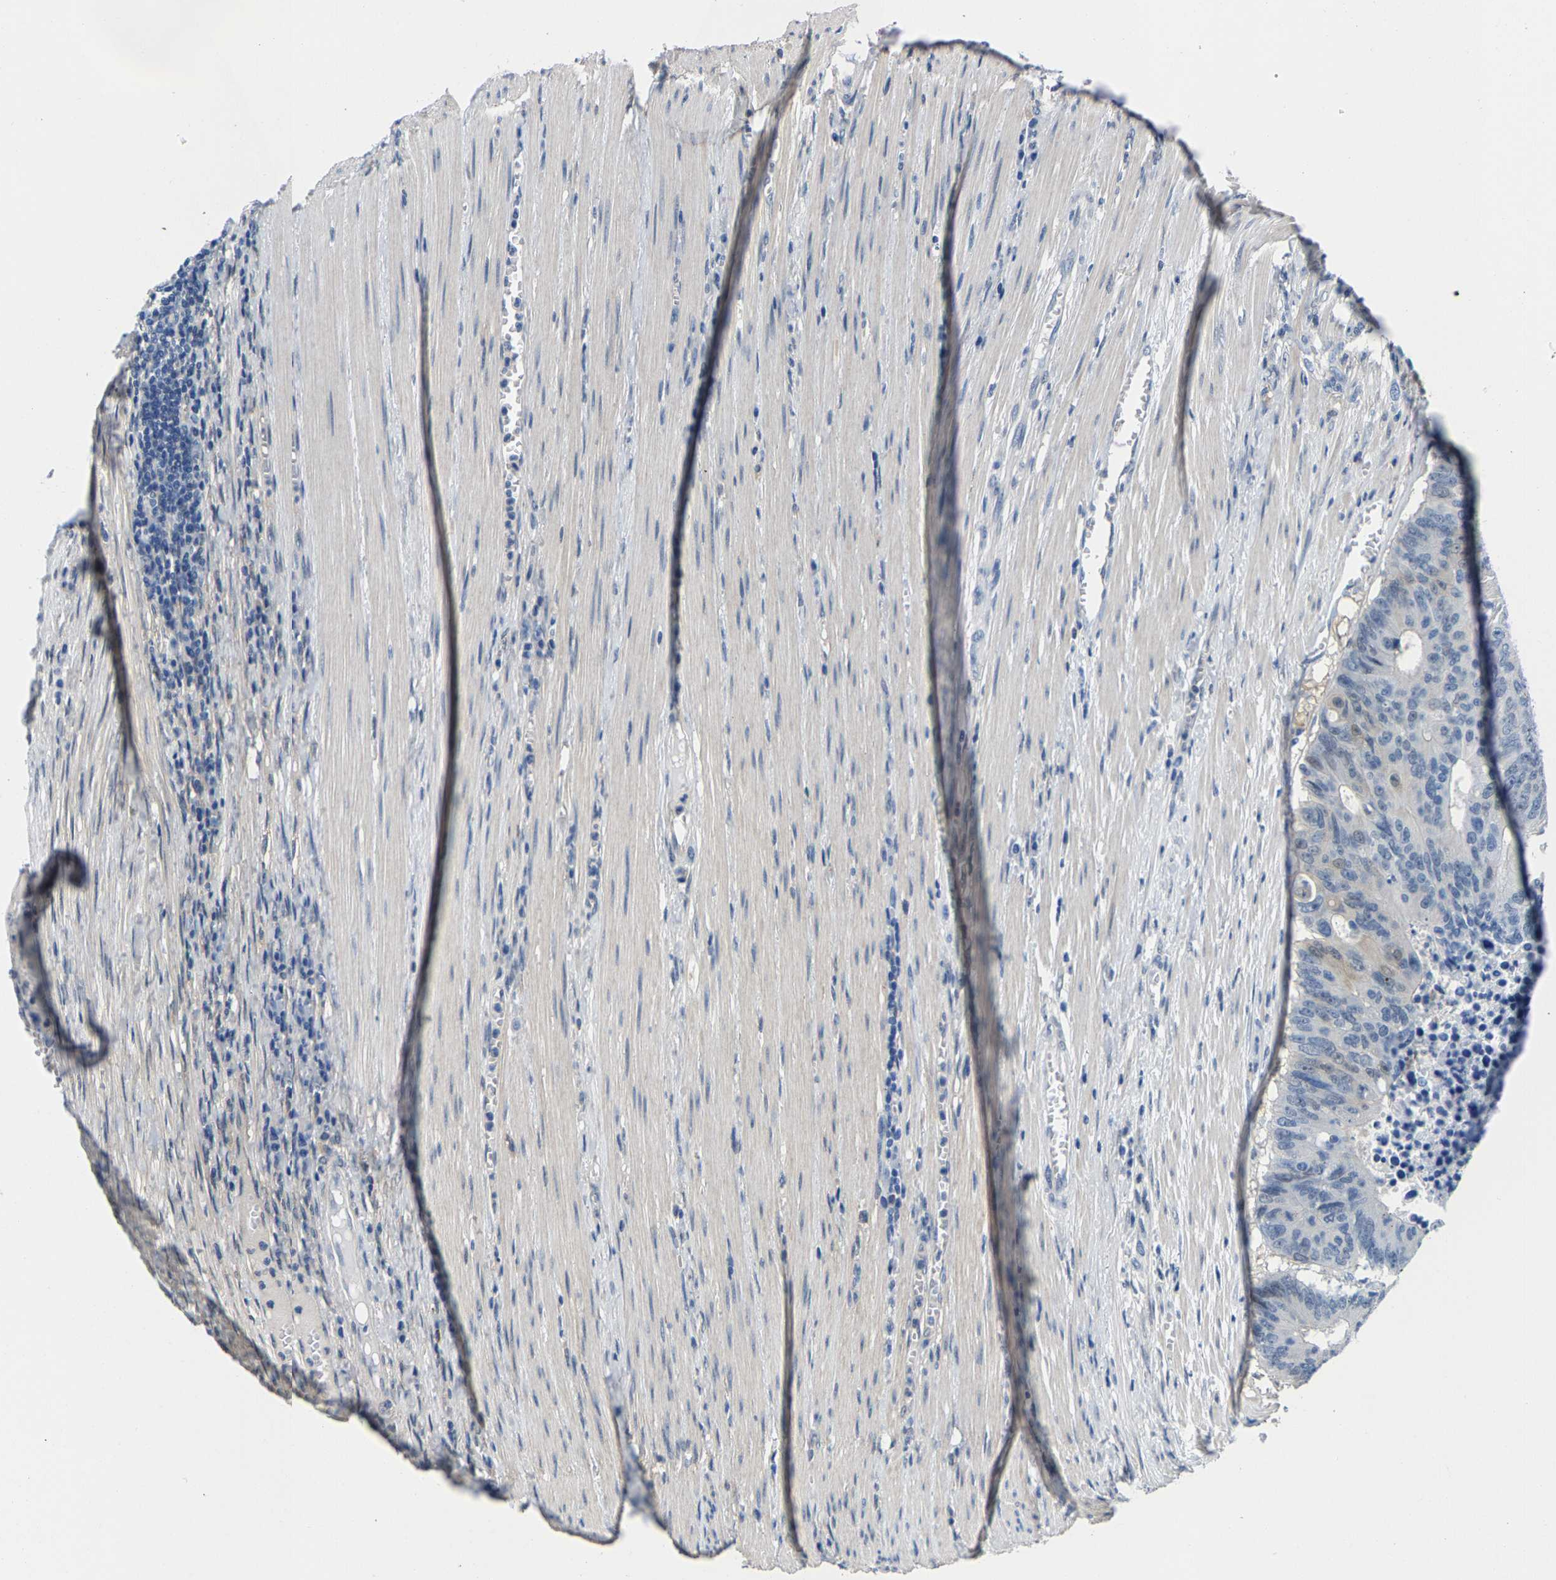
{"staining": {"intensity": "negative", "quantity": "none", "location": "none"}, "tissue": "colorectal cancer", "cell_type": "Tumor cells", "image_type": "cancer", "snomed": [{"axis": "morphology", "description": "Adenocarcinoma, NOS"}, {"axis": "topography", "description": "Colon"}], "caption": "Immunohistochemical staining of human colorectal adenocarcinoma reveals no significant expression in tumor cells.", "gene": "SSH3", "patient": {"sex": "male", "age": 87}}